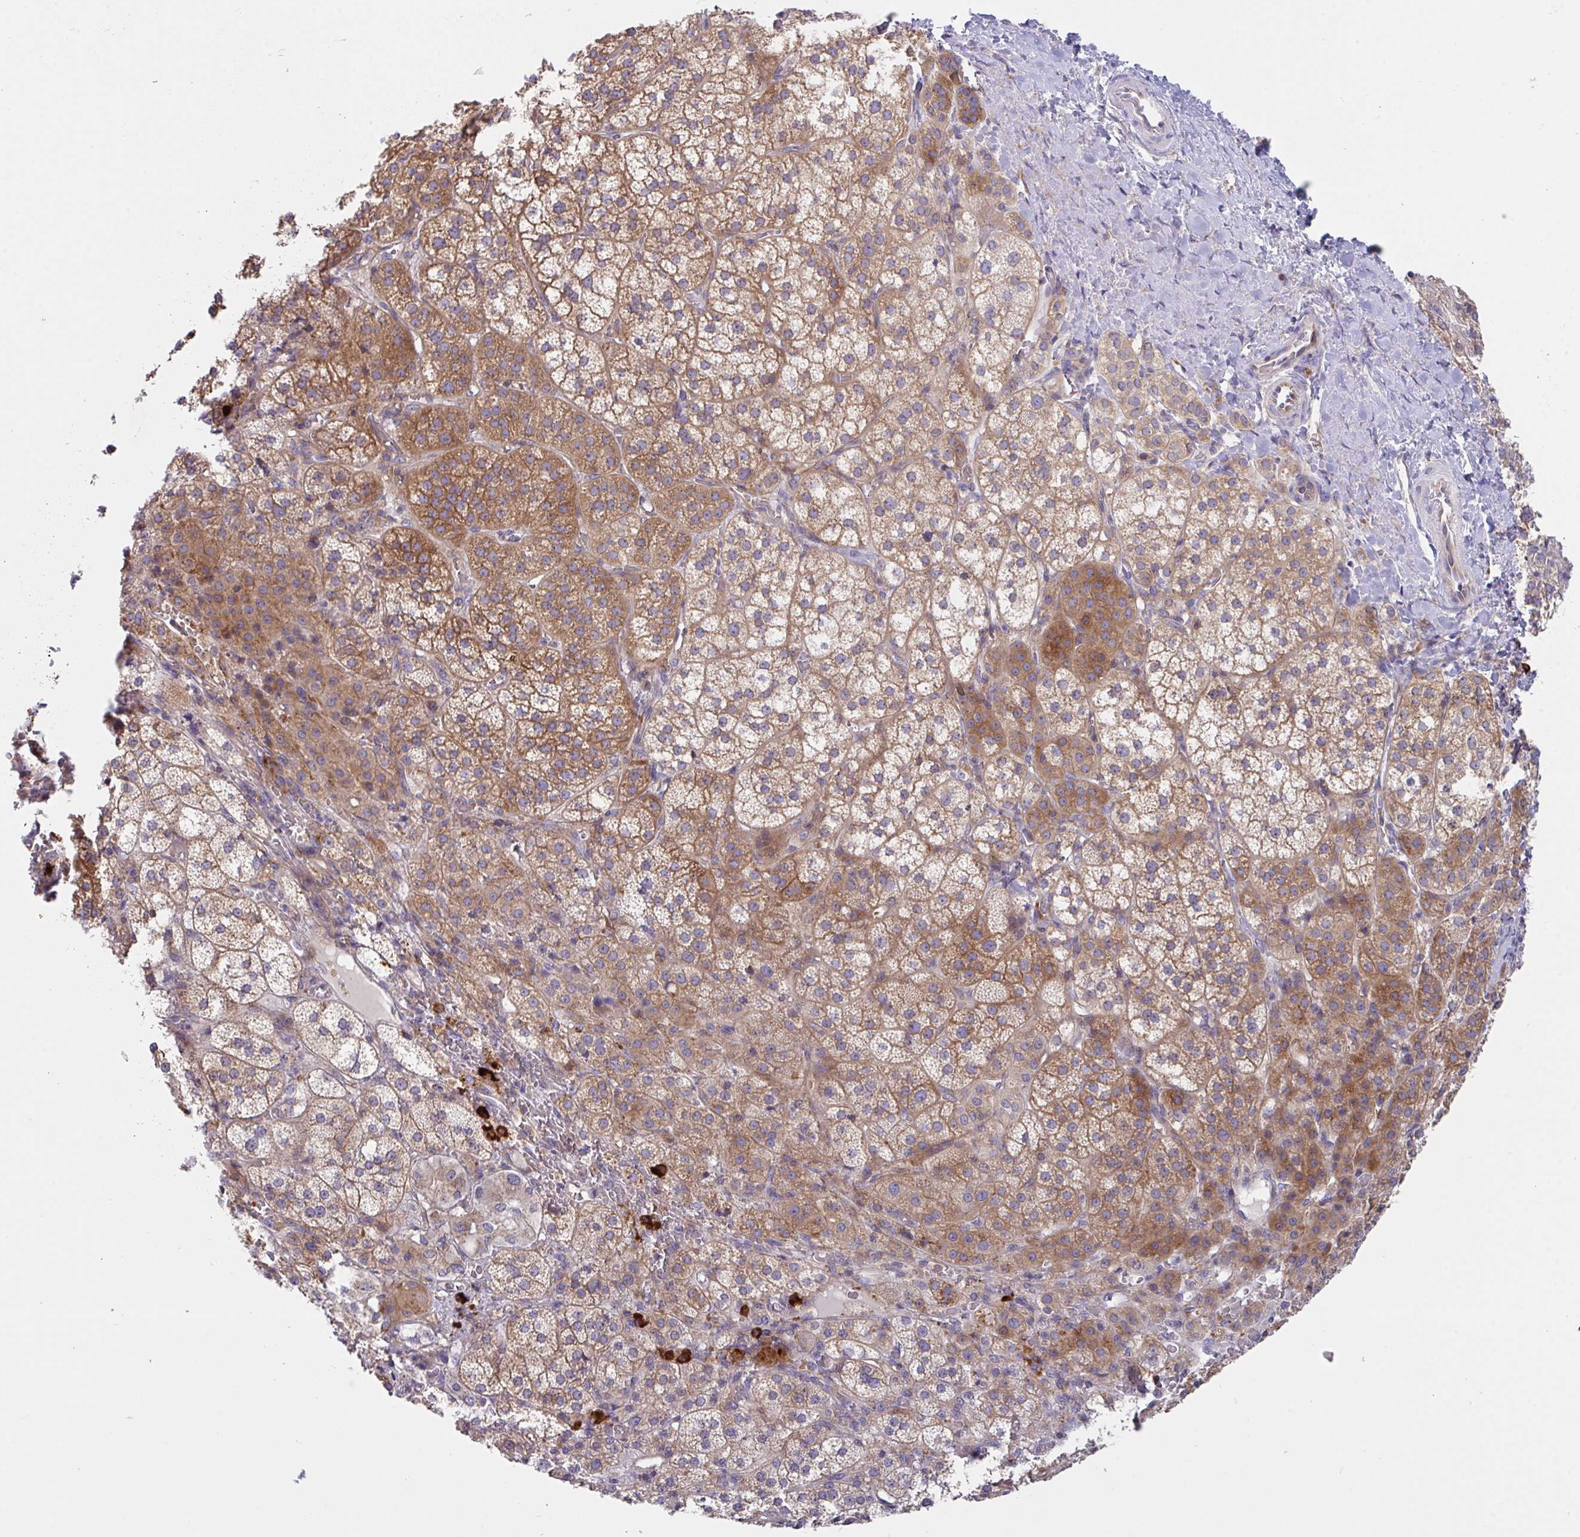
{"staining": {"intensity": "moderate", "quantity": ">75%", "location": "cytoplasmic/membranous"}, "tissue": "adrenal gland", "cell_type": "Glandular cells", "image_type": "normal", "snomed": [{"axis": "morphology", "description": "Normal tissue, NOS"}, {"axis": "topography", "description": "Adrenal gland"}], "caption": "Protein expression analysis of normal human adrenal gland reveals moderate cytoplasmic/membranous positivity in about >75% of glandular cells.", "gene": "YARS2", "patient": {"sex": "female", "age": 60}}